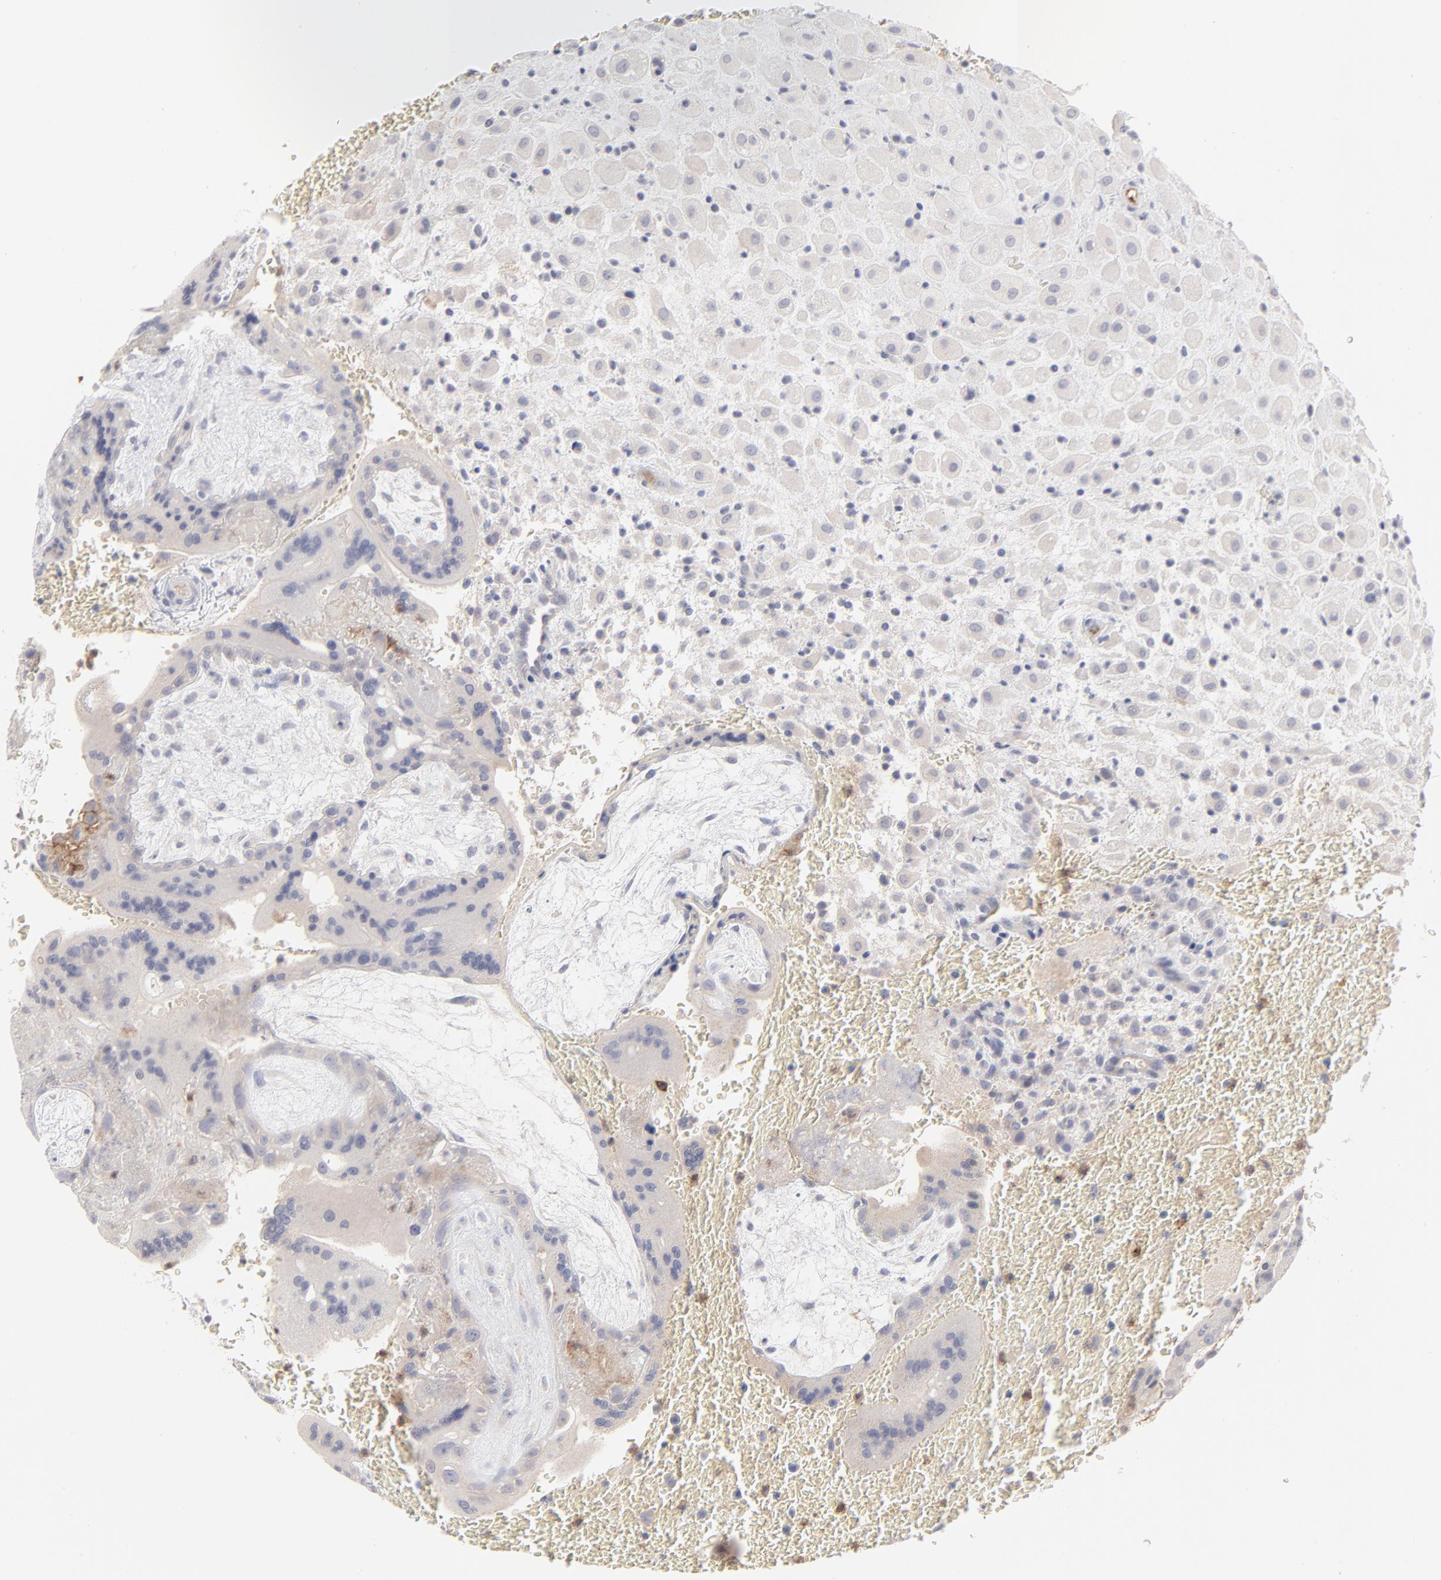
{"staining": {"intensity": "negative", "quantity": "none", "location": "none"}, "tissue": "placenta", "cell_type": "Decidual cells", "image_type": "normal", "snomed": [{"axis": "morphology", "description": "Normal tissue, NOS"}, {"axis": "topography", "description": "Placenta"}], "caption": "An IHC micrograph of benign placenta is shown. There is no staining in decidual cells of placenta.", "gene": "CCR3", "patient": {"sex": "female", "age": 35}}